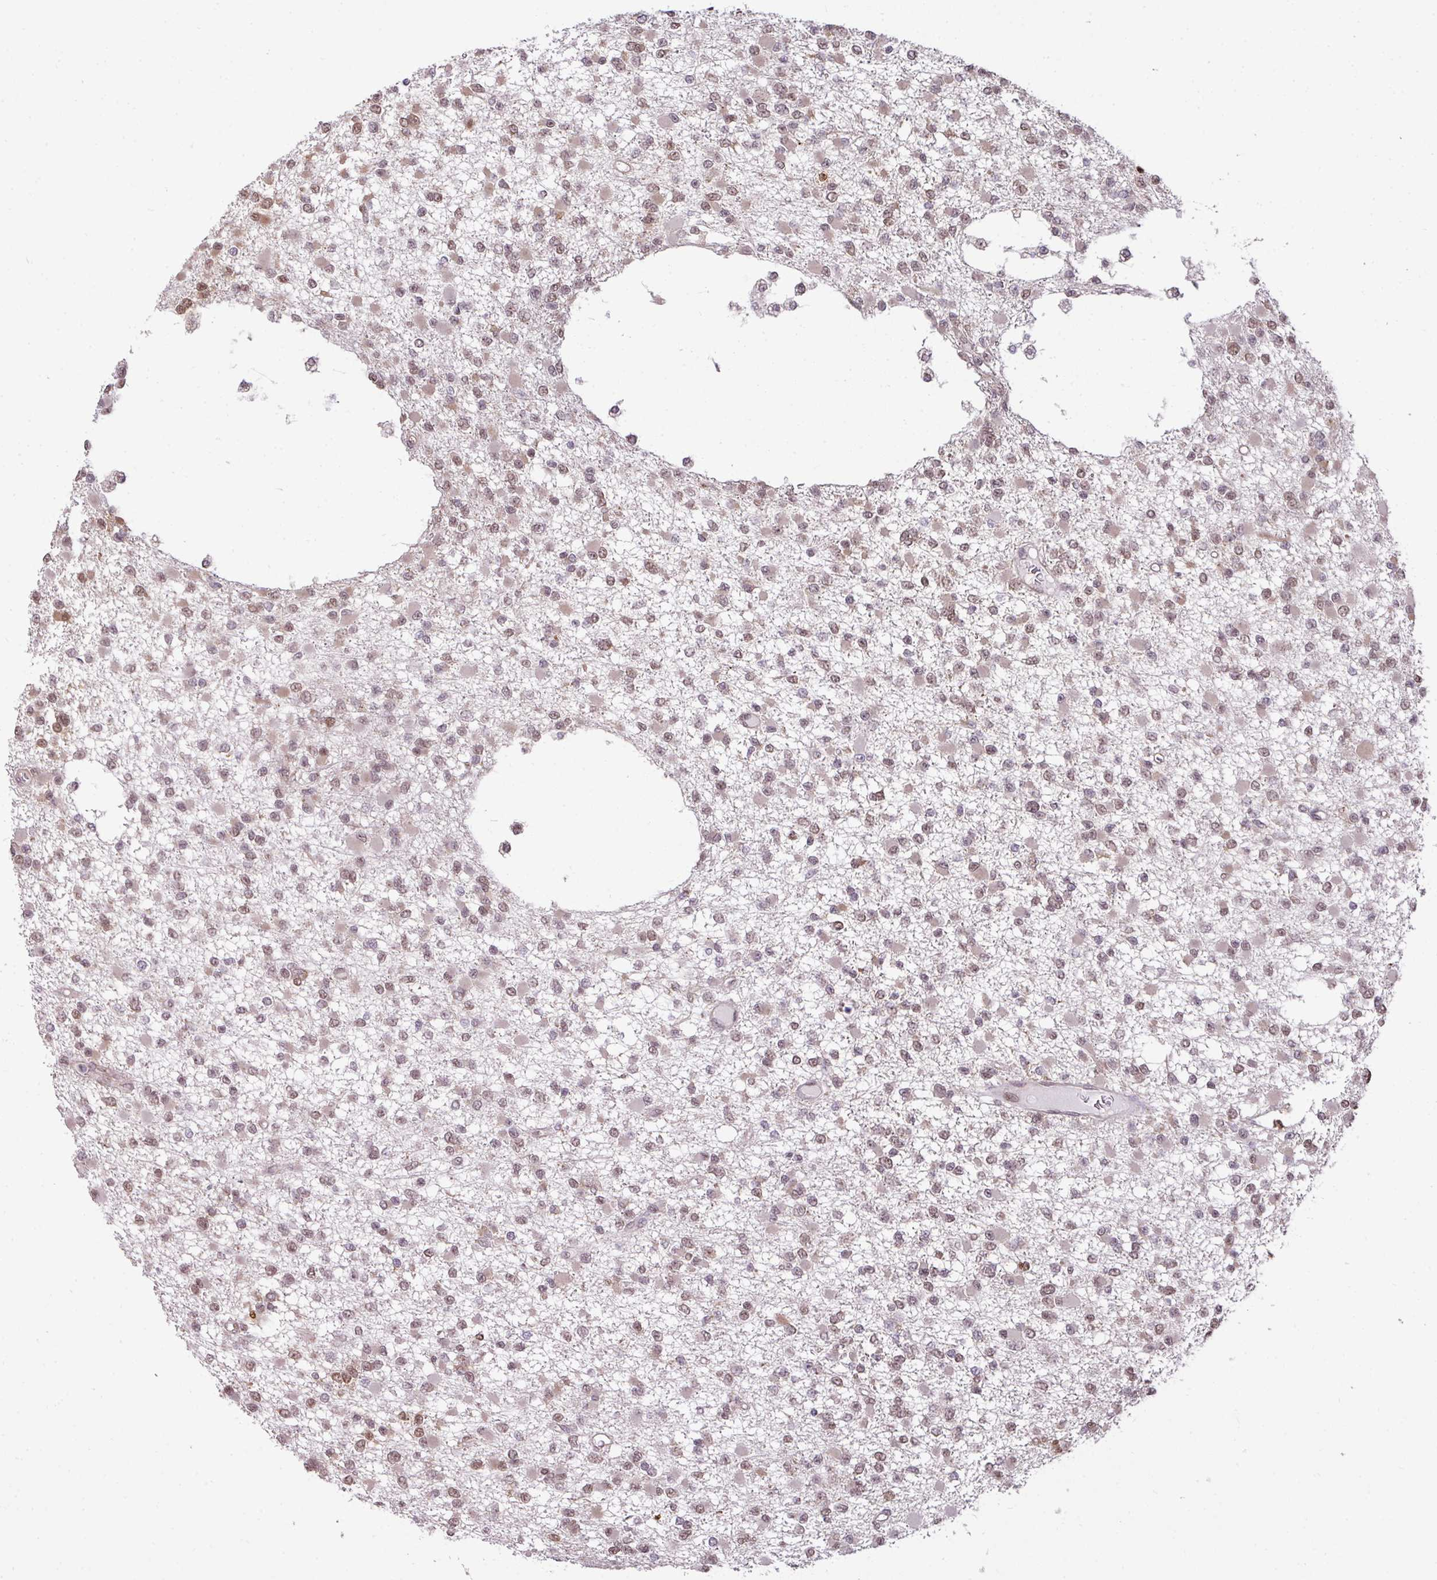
{"staining": {"intensity": "moderate", "quantity": "25%-75%", "location": "nuclear"}, "tissue": "glioma", "cell_type": "Tumor cells", "image_type": "cancer", "snomed": [{"axis": "morphology", "description": "Glioma, malignant, Low grade"}, {"axis": "topography", "description": "Brain"}], "caption": "Tumor cells show moderate nuclear positivity in about 25%-75% of cells in glioma.", "gene": "PLK1", "patient": {"sex": "female", "age": 22}}